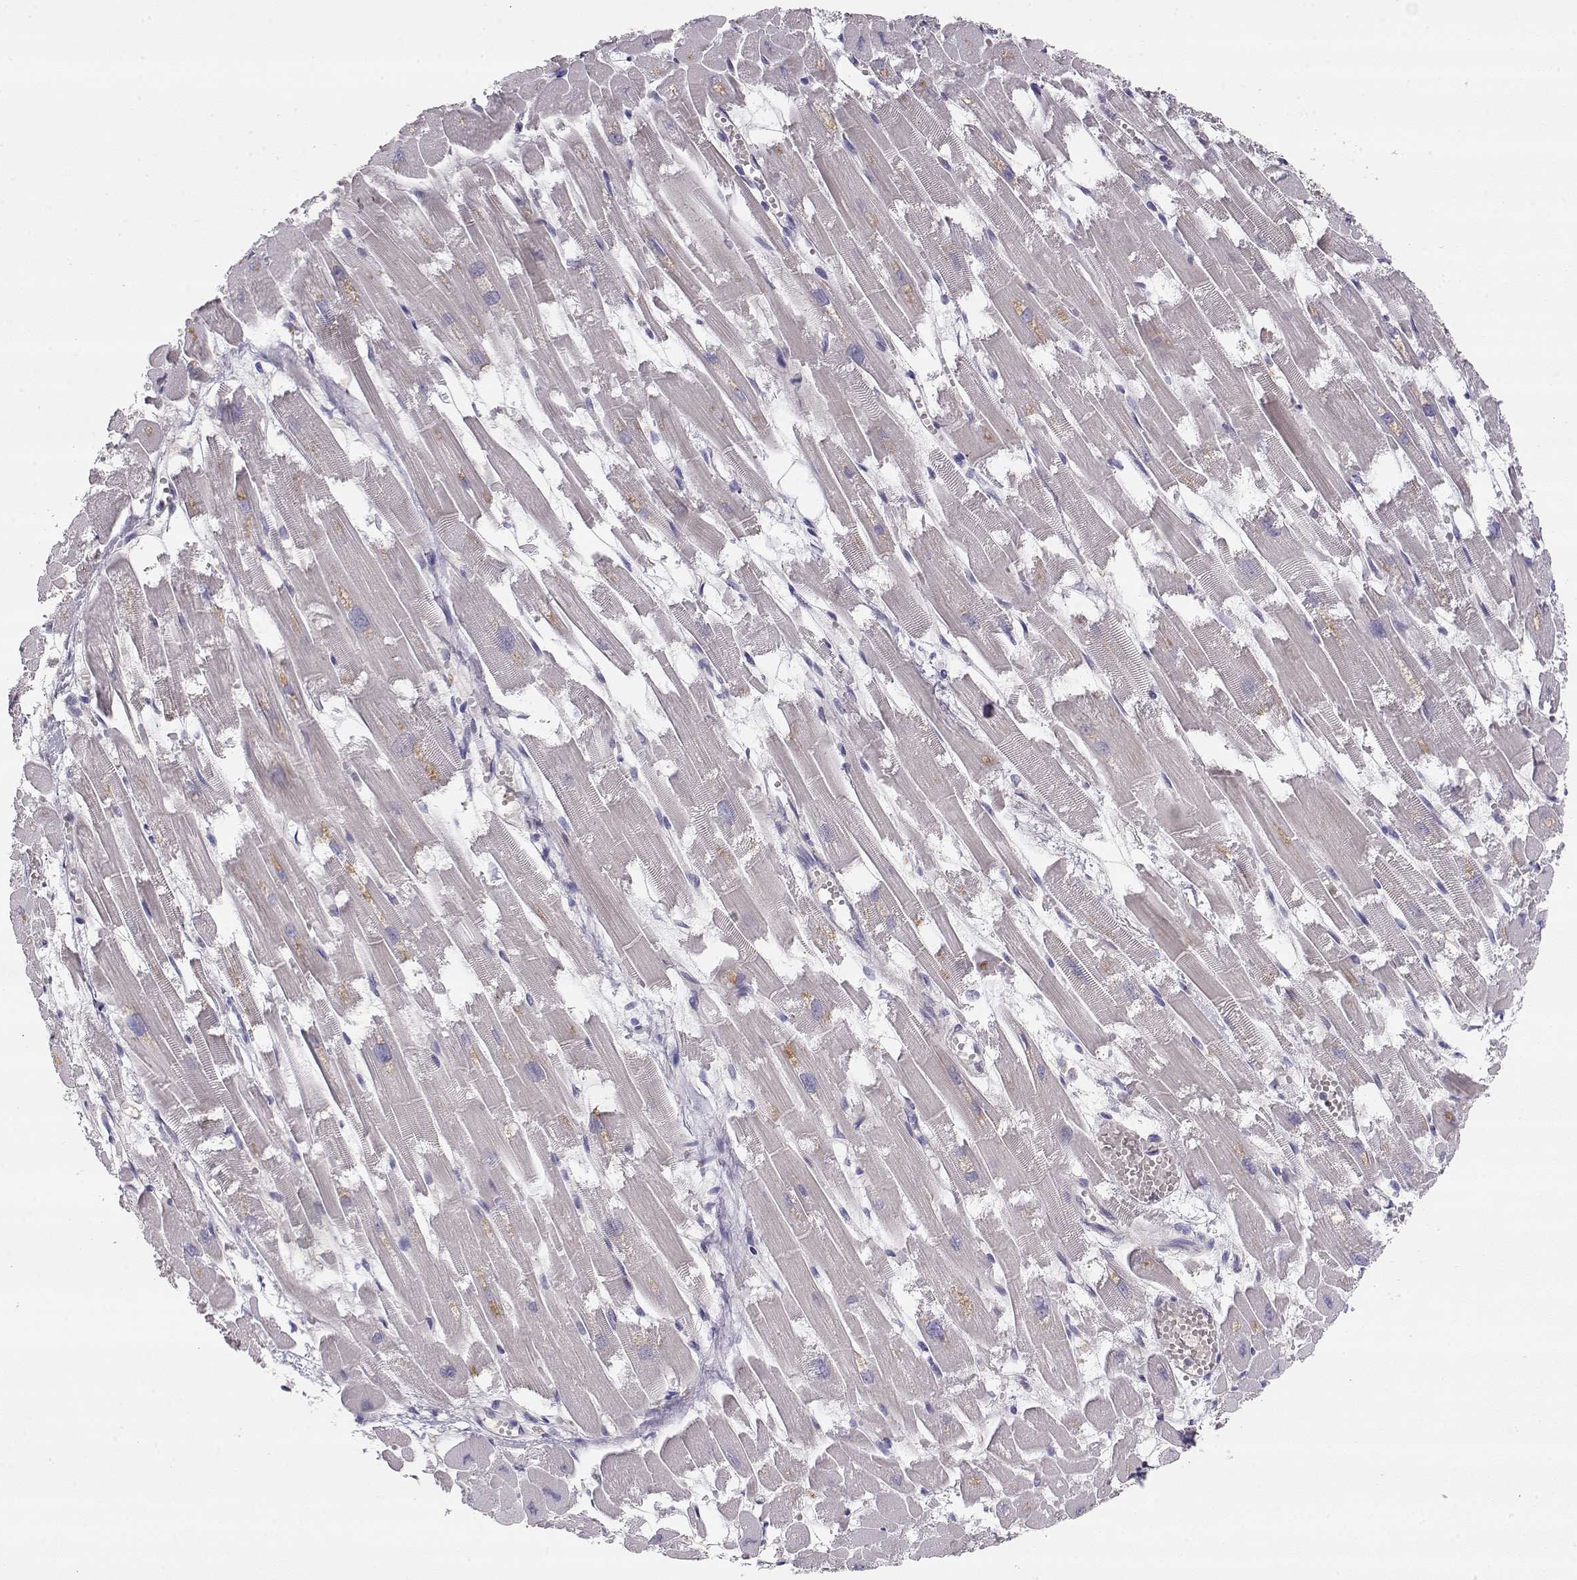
{"staining": {"intensity": "negative", "quantity": "none", "location": "none"}, "tissue": "heart muscle", "cell_type": "Cardiomyocytes", "image_type": "normal", "snomed": [{"axis": "morphology", "description": "Normal tissue, NOS"}, {"axis": "topography", "description": "Heart"}], "caption": "Immunohistochemistry of benign human heart muscle demonstrates no staining in cardiomyocytes.", "gene": "VAV1", "patient": {"sex": "female", "age": 52}}